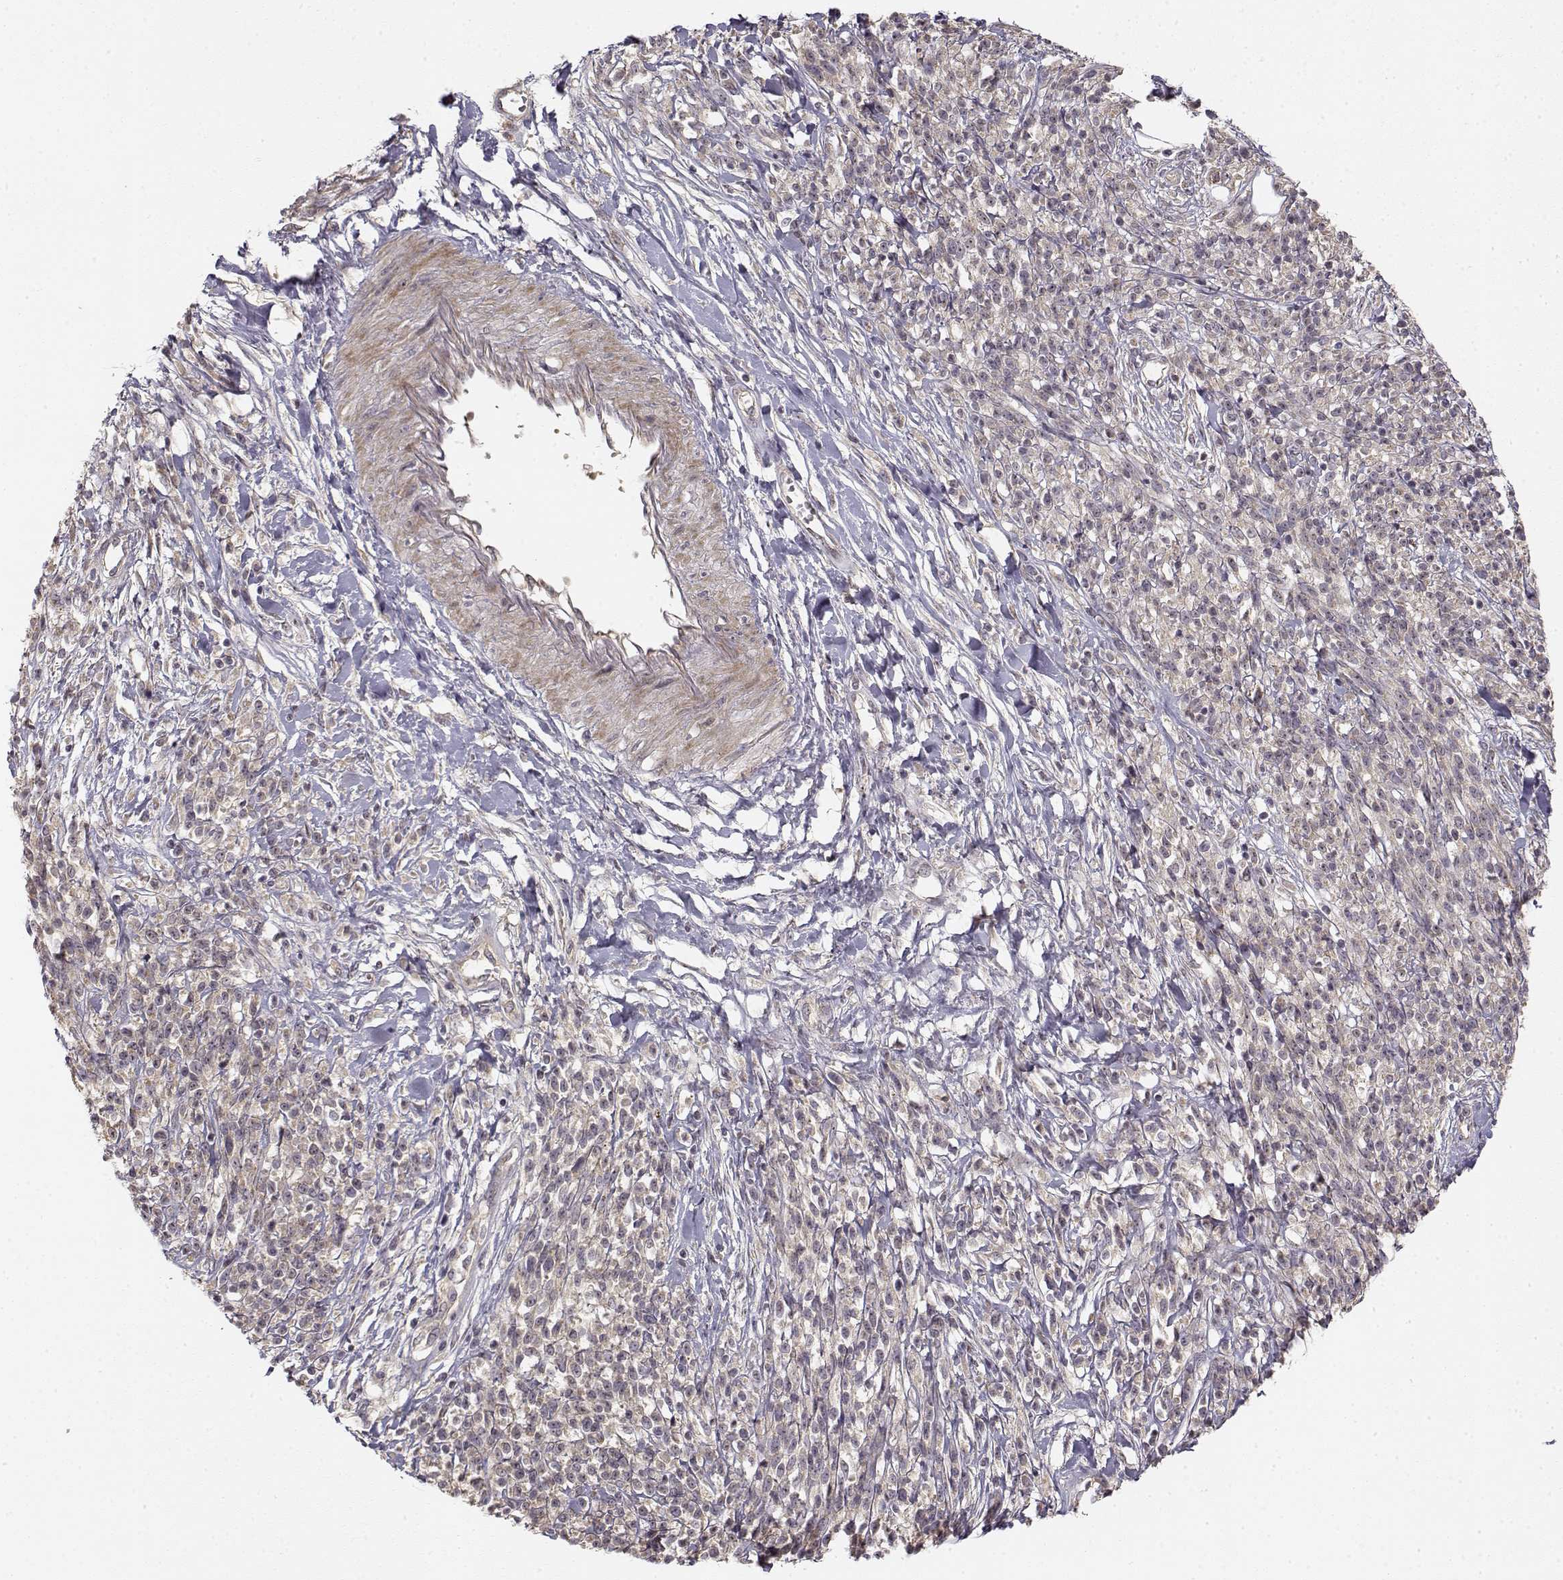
{"staining": {"intensity": "weak", "quantity": "25%-75%", "location": "cytoplasmic/membranous"}, "tissue": "melanoma", "cell_type": "Tumor cells", "image_type": "cancer", "snomed": [{"axis": "morphology", "description": "Malignant melanoma, NOS"}, {"axis": "topography", "description": "Skin"}, {"axis": "topography", "description": "Skin of trunk"}], "caption": "This photomicrograph exhibits immunohistochemistry staining of melanoma, with low weak cytoplasmic/membranous positivity in about 25%-75% of tumor cells.", "gene": "MED12L", "patient": {"sex": "male", "age": 74}}